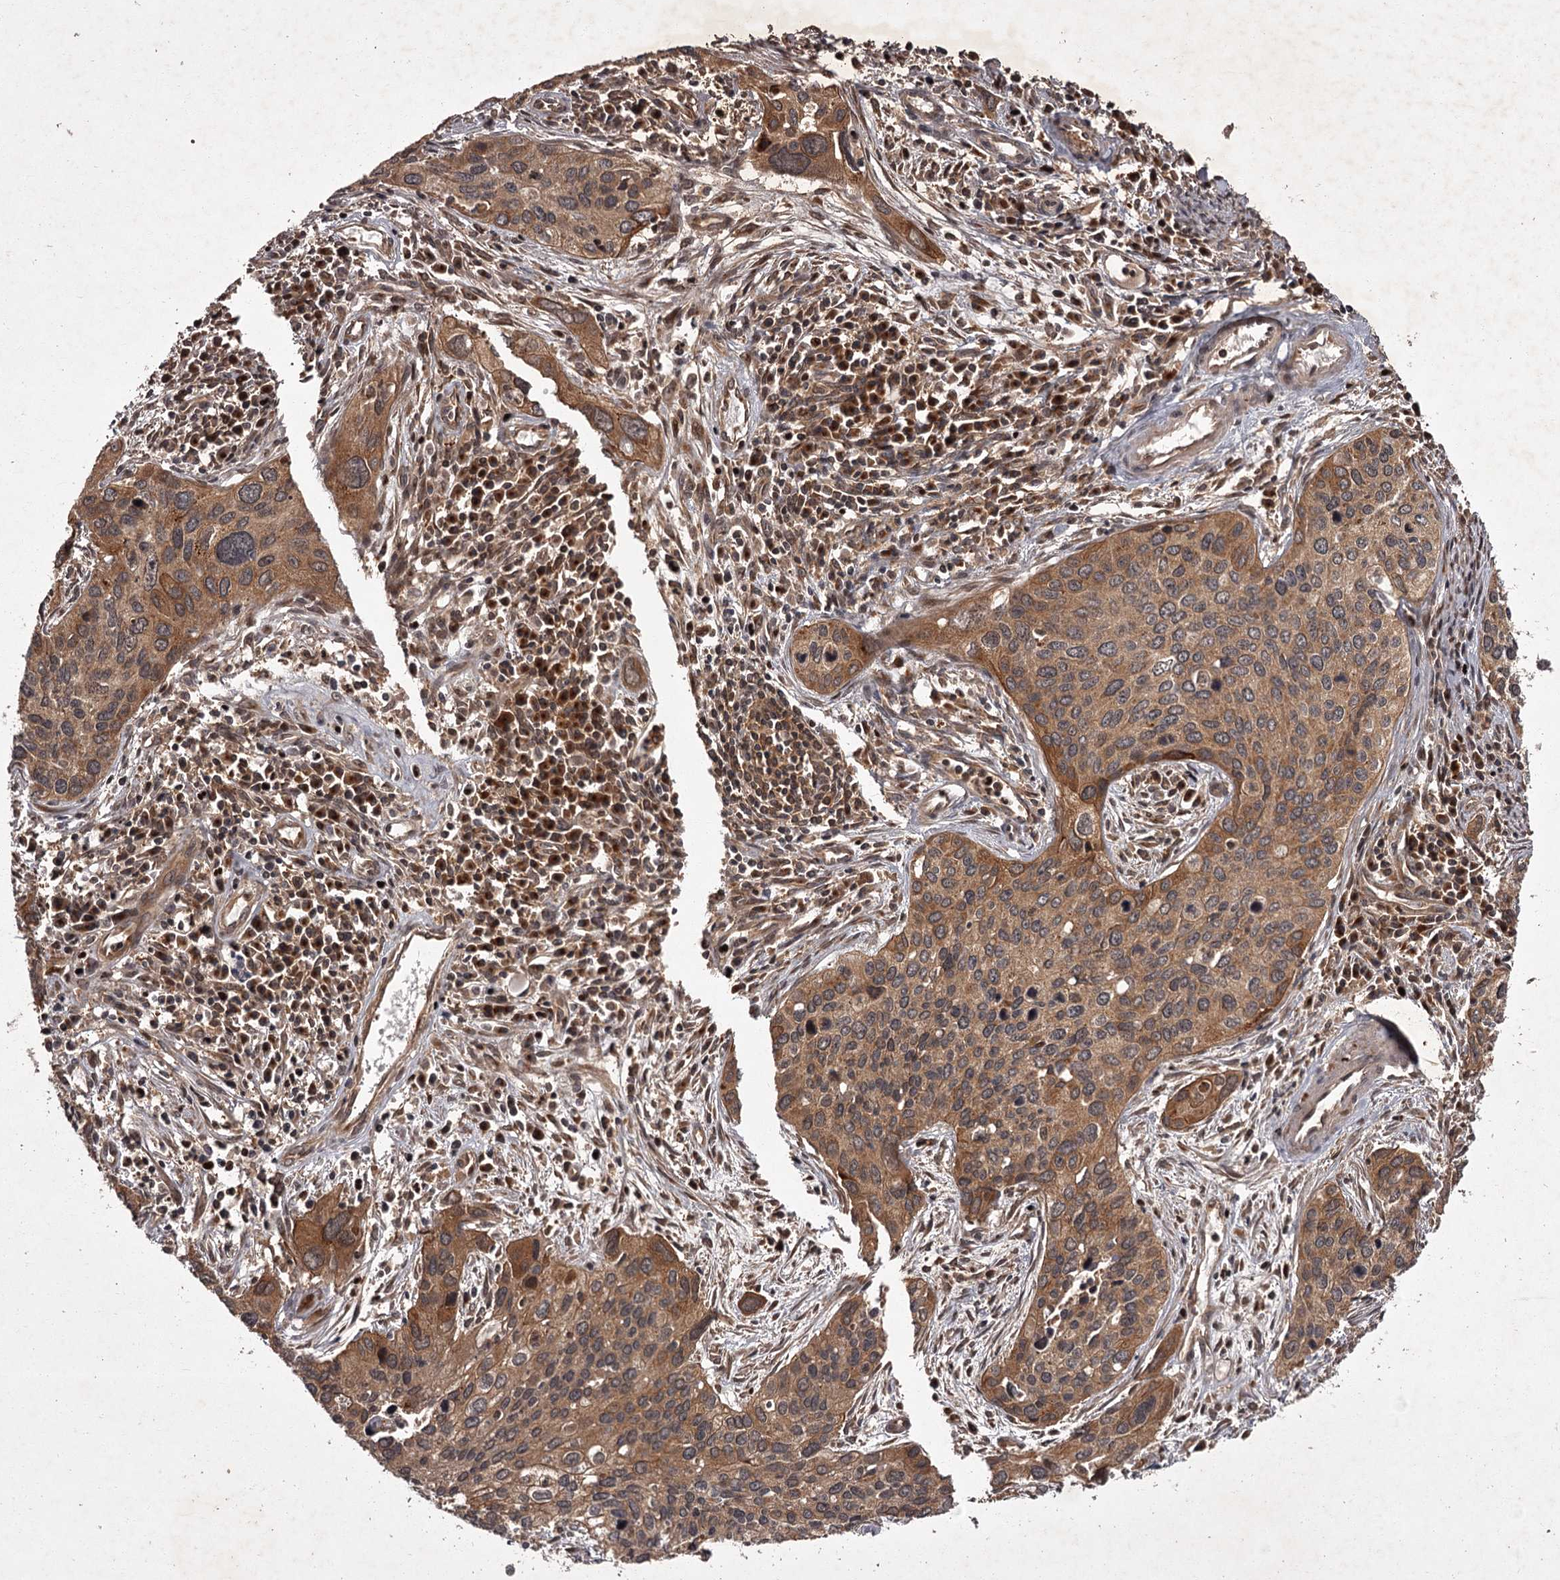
{"staining": {"intensity": "moderate", "quantity": ">75%", "location": "cytoplasmic/membranous"}, "tissue": "cervical cancer", "cell_type": "Tumor cells", "image_type": "cancer", "snomed": [{"axis": "morphology", "description": "Squamous cell carcinoma, NOS"}, {"axis": "topography", "description": "Cervix"}], "caption": "Squamous cell carcinoma (cervical) stained for a protein demonstrates moderate cytoplasmic/membranous positivity in tumor cells.", "gene": "TBC1D23", "patient": {"sex": "female", "age": 55}}